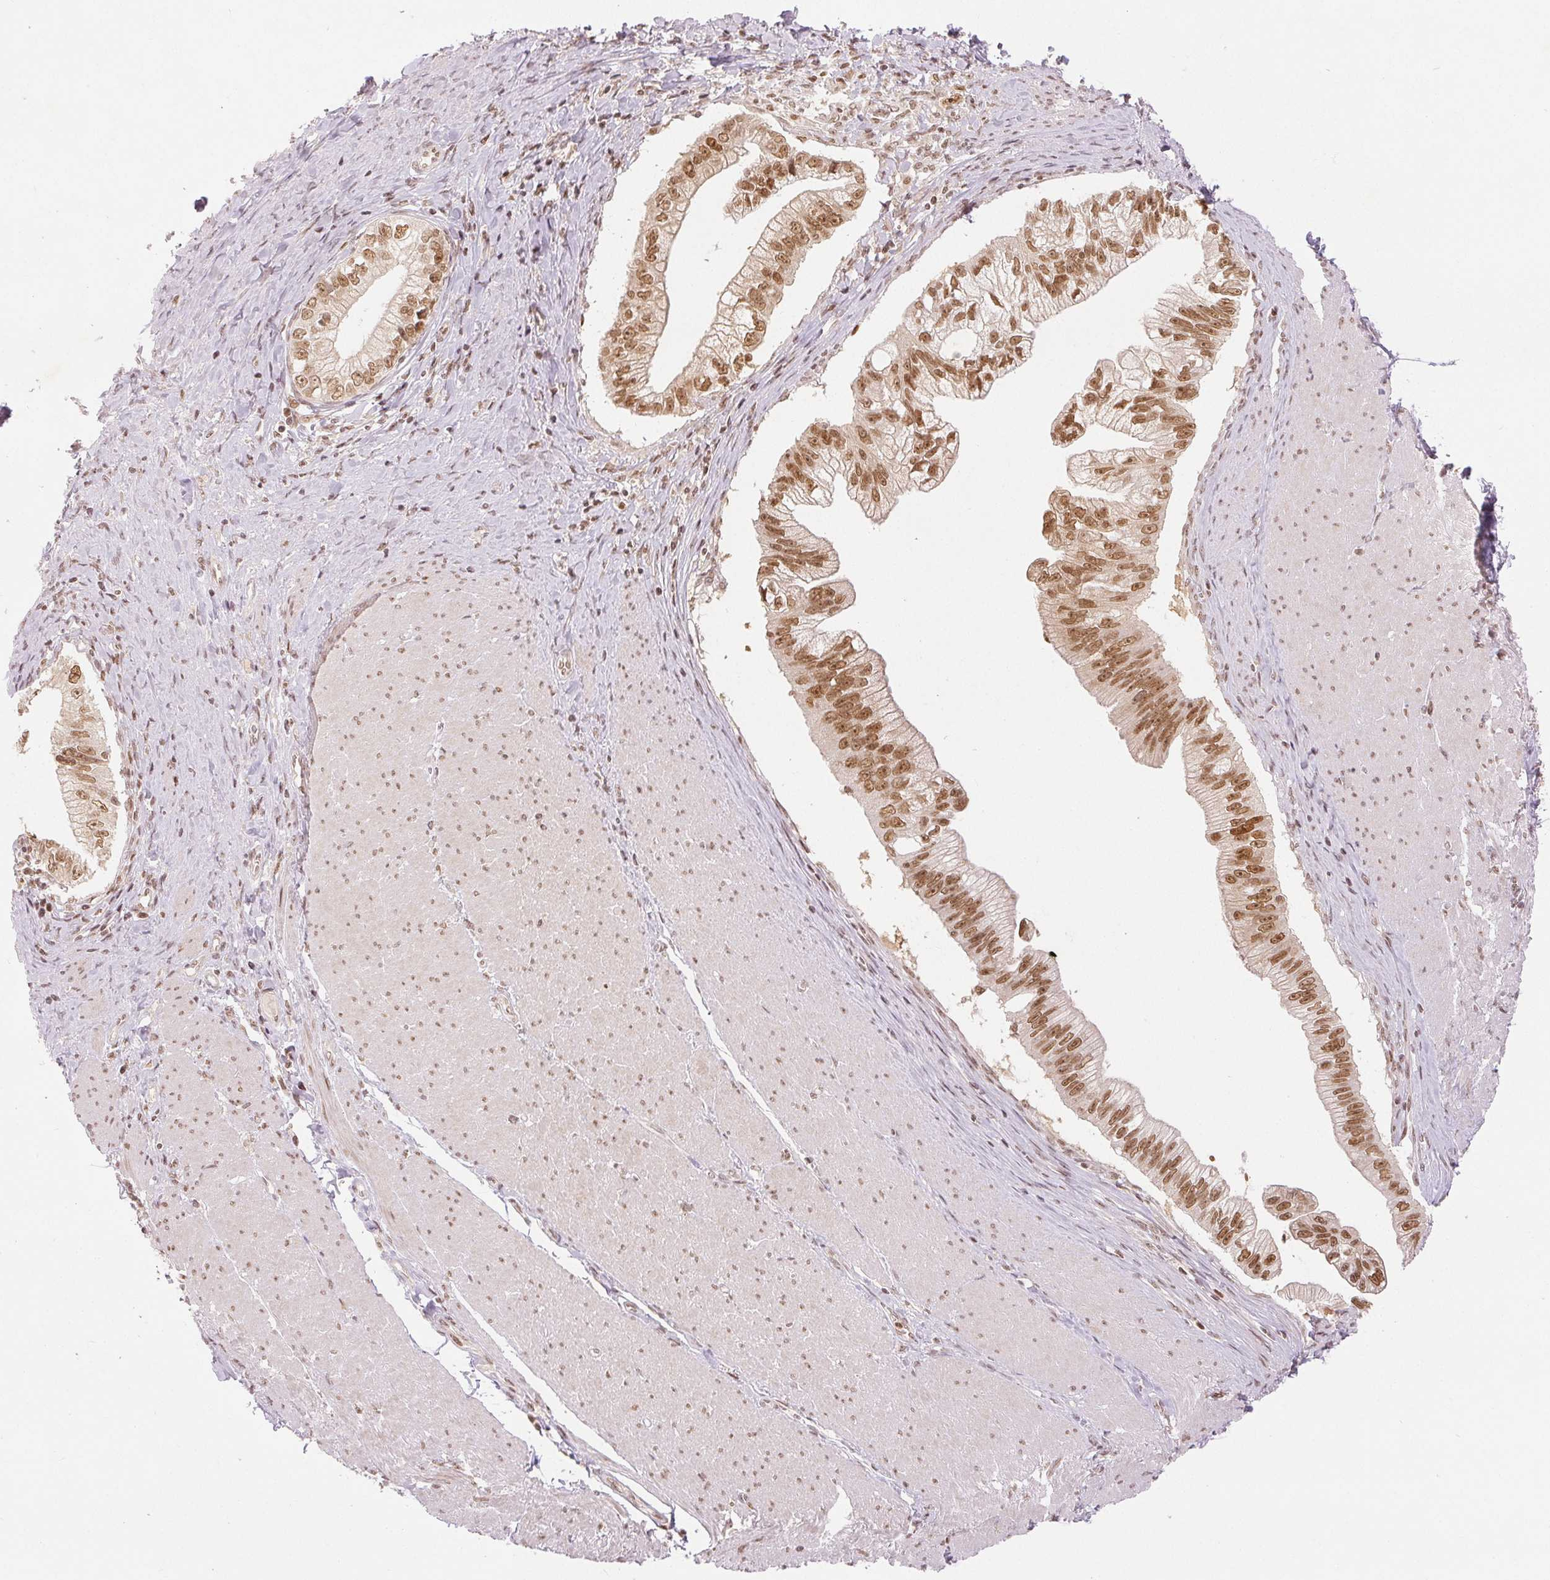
{"staining": {"intensity": "moderate", "quantity": ">75%", "location": "nuclear"}, "tissue": "pancreatic cancer", "cell_type": "Tumor cells", "image_type": "cancer", "snomed": [{"axis": "morphology", "description": "Adenocarcinoma, NOS"}, {"axis": "topography", "description": "Pancreas"}], "caption": "Immunohistochemical staining of human pancreatic adenocarcinoma exhibits moderate nuclear protein staining in about >75% of tumor cells.", "gene": "DEK", "patient": {"sex": "male", "age": 70}}